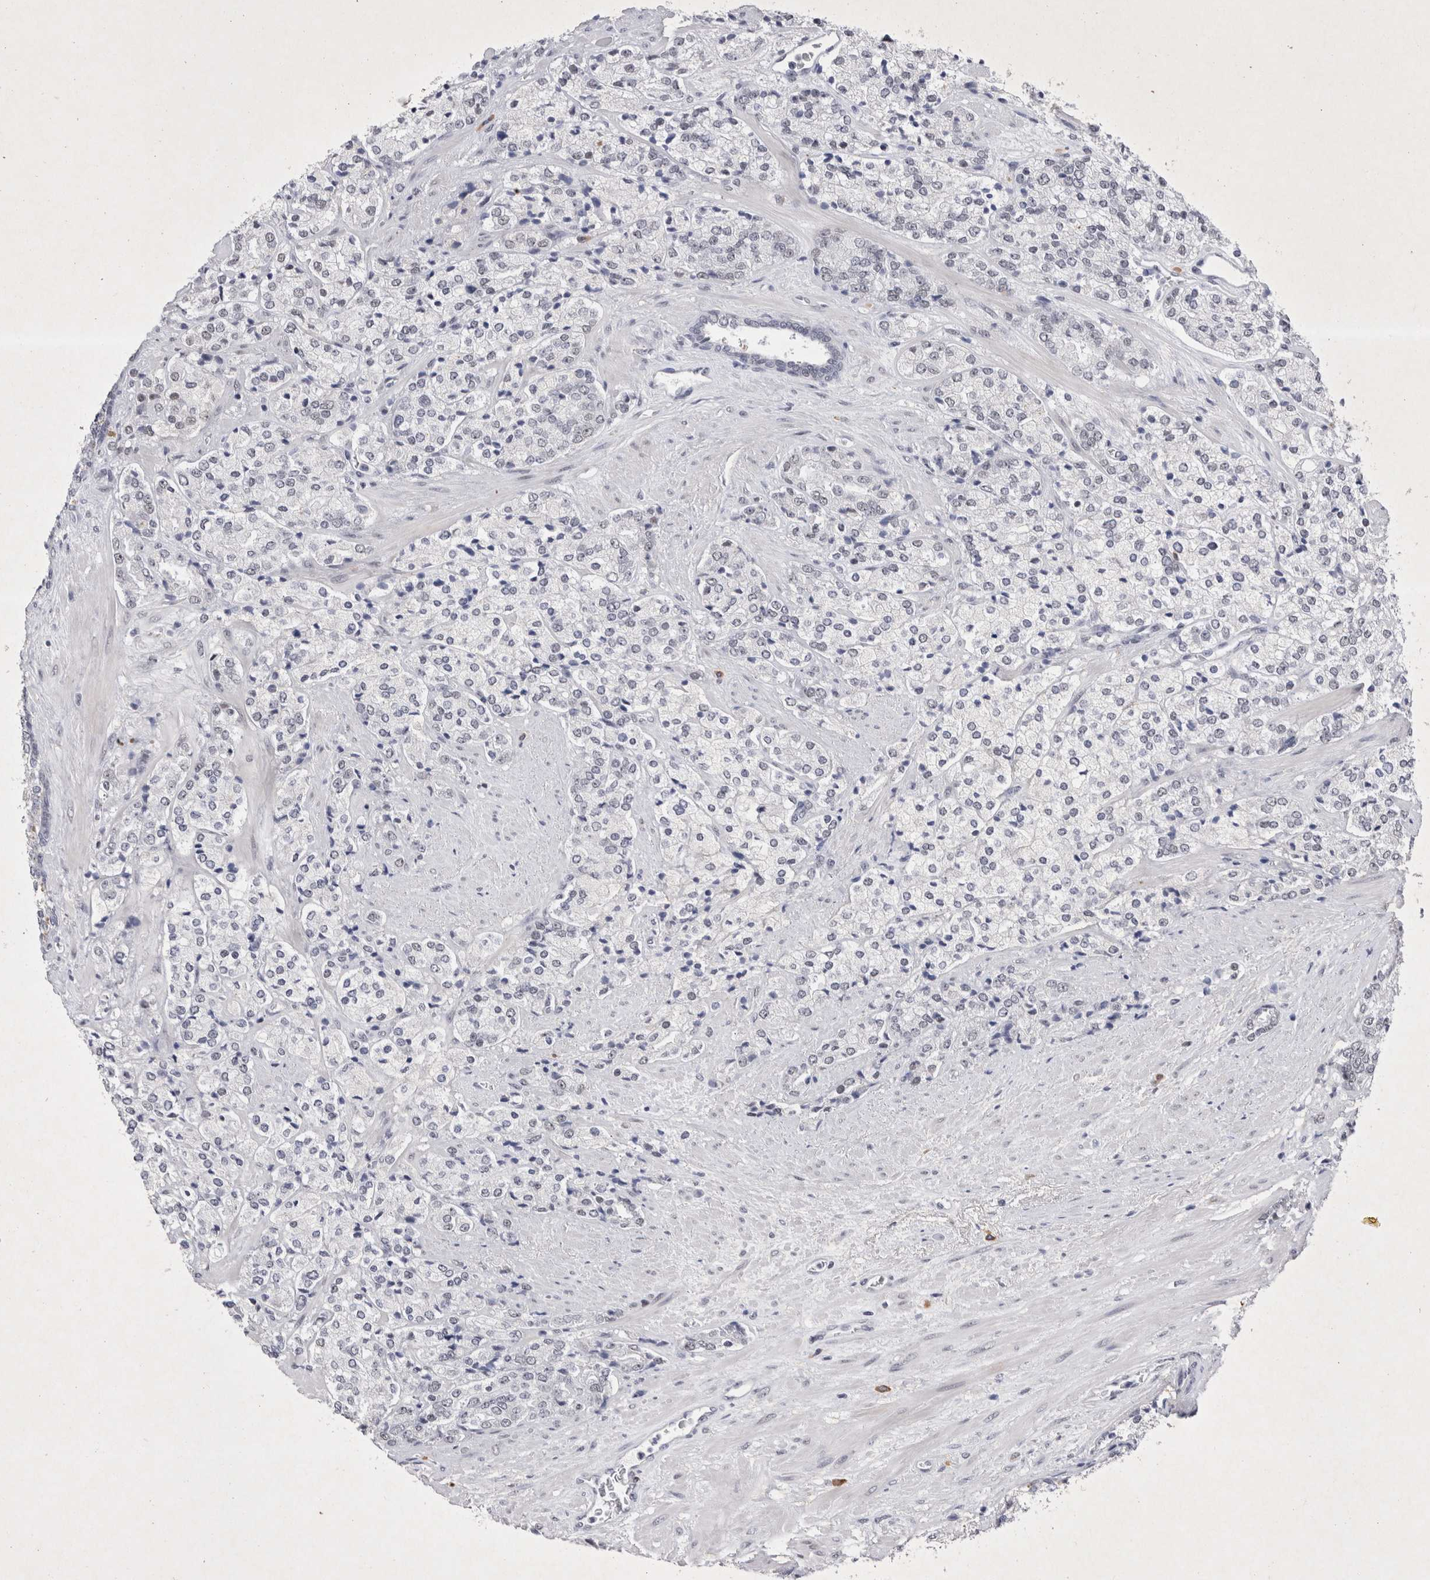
{"staining": {"intensity": "negative", "quantity": "none", "location": "none"}, "tissue": "prostate cancer", "cell_type": "Tumor cells", "image_type": "cancer", "snomed": [{"axis": "morphology", "description": "Adenocarcinoma, High grade"}, {"axis": "topography", "description": "Prostate"}], "caption": "The photomicrograph shows no significant expression in tumor cells of prostate cancer.", "gene": "RBM6", "patient": {"sex": "male", "age": 71}}